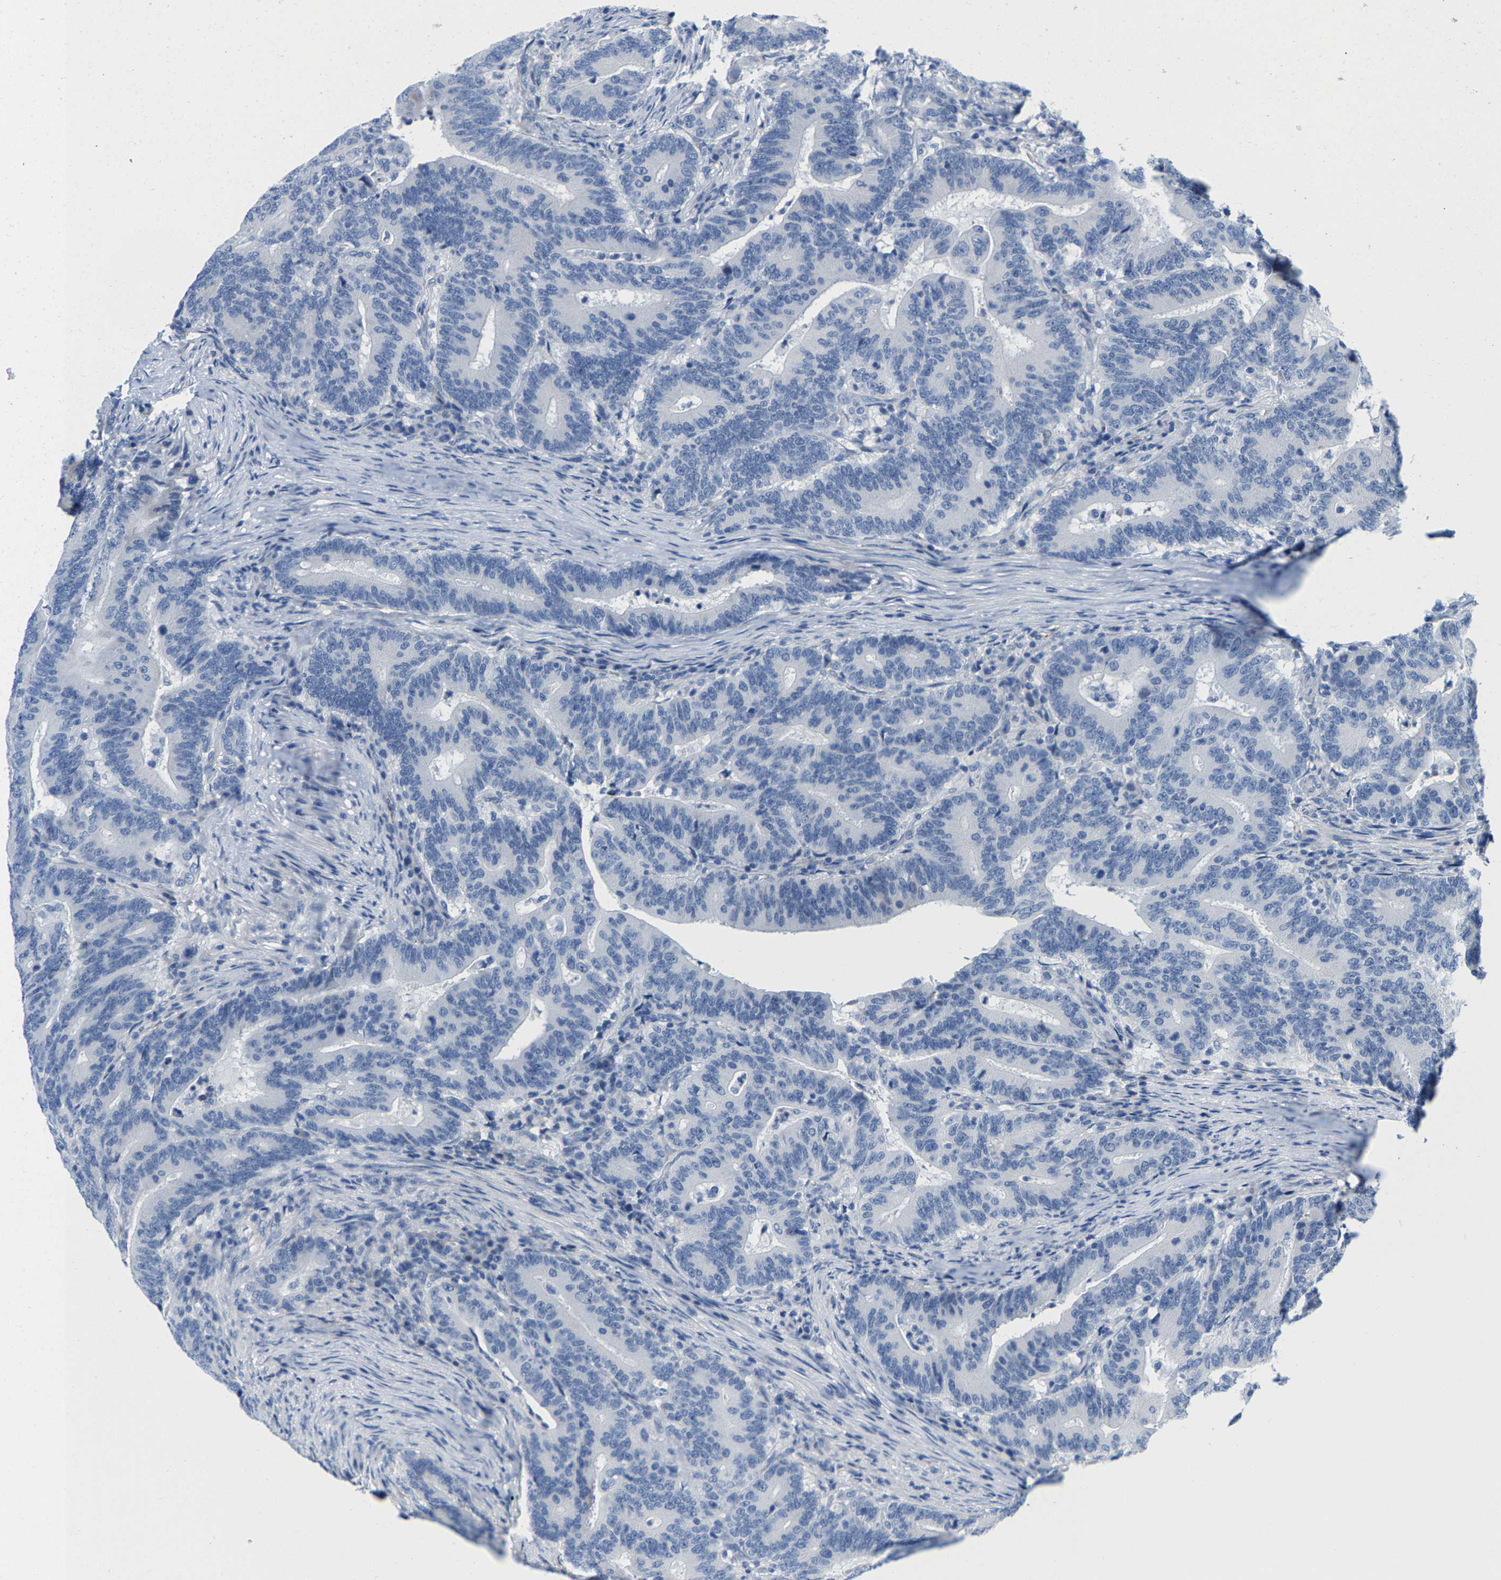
{"staining": {"intensity": "weak", "quantity": "<25%", "location": "cytoplasmic/membranous"}, "tissue": "colorectal cancer", "cell_type": "Tumor cells", "image_type": "cancer", "snomed": [{"axis": "morphology", "description": "Adenocarcinoma, NOS"}, {"axis": "topography", "description": "Colon"}], "caption": "There is no significant staining in tumor cells of adenocarcinoma (colorectal).", "gene": "KLHL1", "patient": {"sex": "female", "age": 66}}